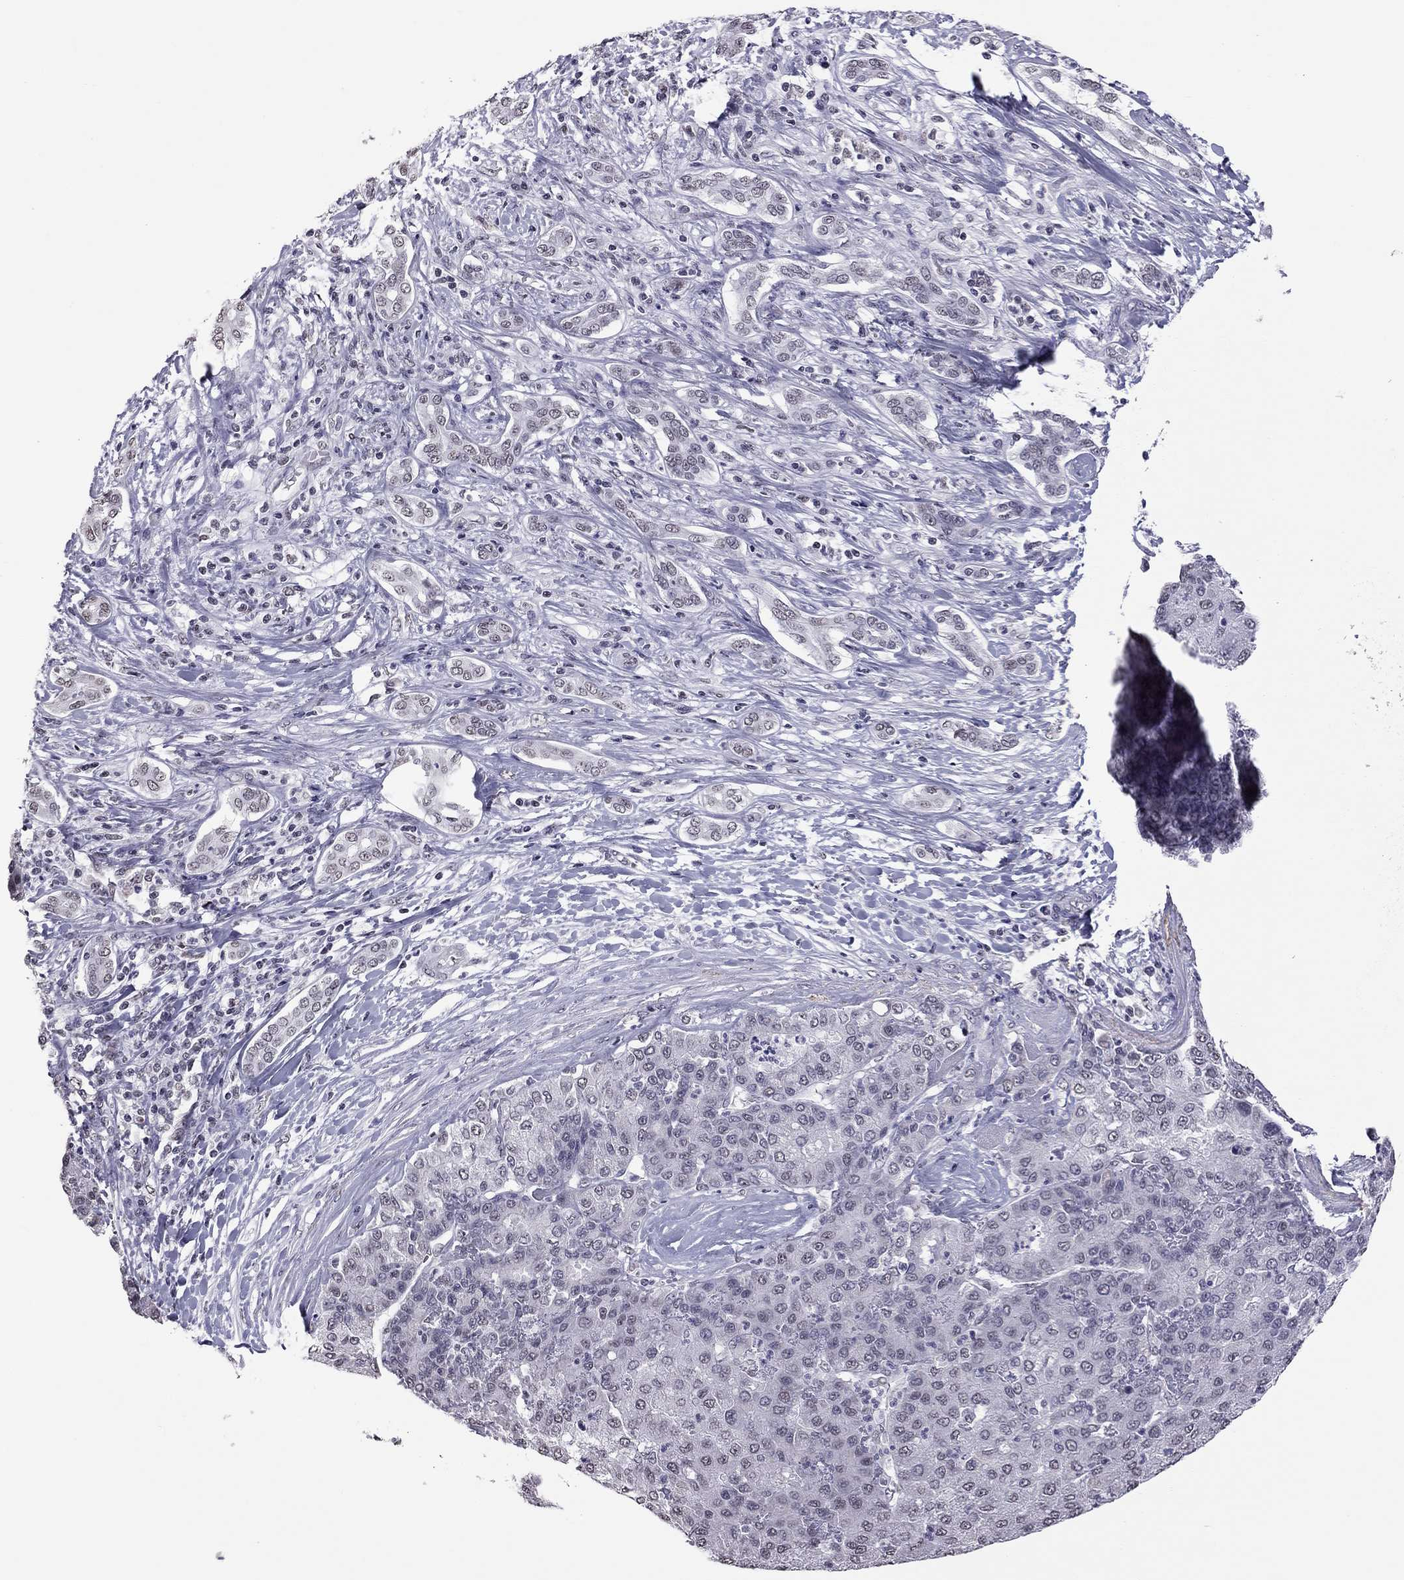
{"staining": {"intensity": "negative", "quantity": "none", "location": "none"}, "tissue": "liver cancer", "cell_type": "Tumor cells", "image_type": "cancer", "snomed": [{"axis": "morphology", "description": "Carcinoma, Hepatocellular, NOS"}, {"axis": "topography", "description": "Liver"}], "caption": "This is a micrograph of immunohistochemistry staining of liver cancer (hepatocellular carcinoma), which shows no expression in tumor cells.", "gene": "PPP1R3A", "patient": {"sex": "male", "age": 65}}